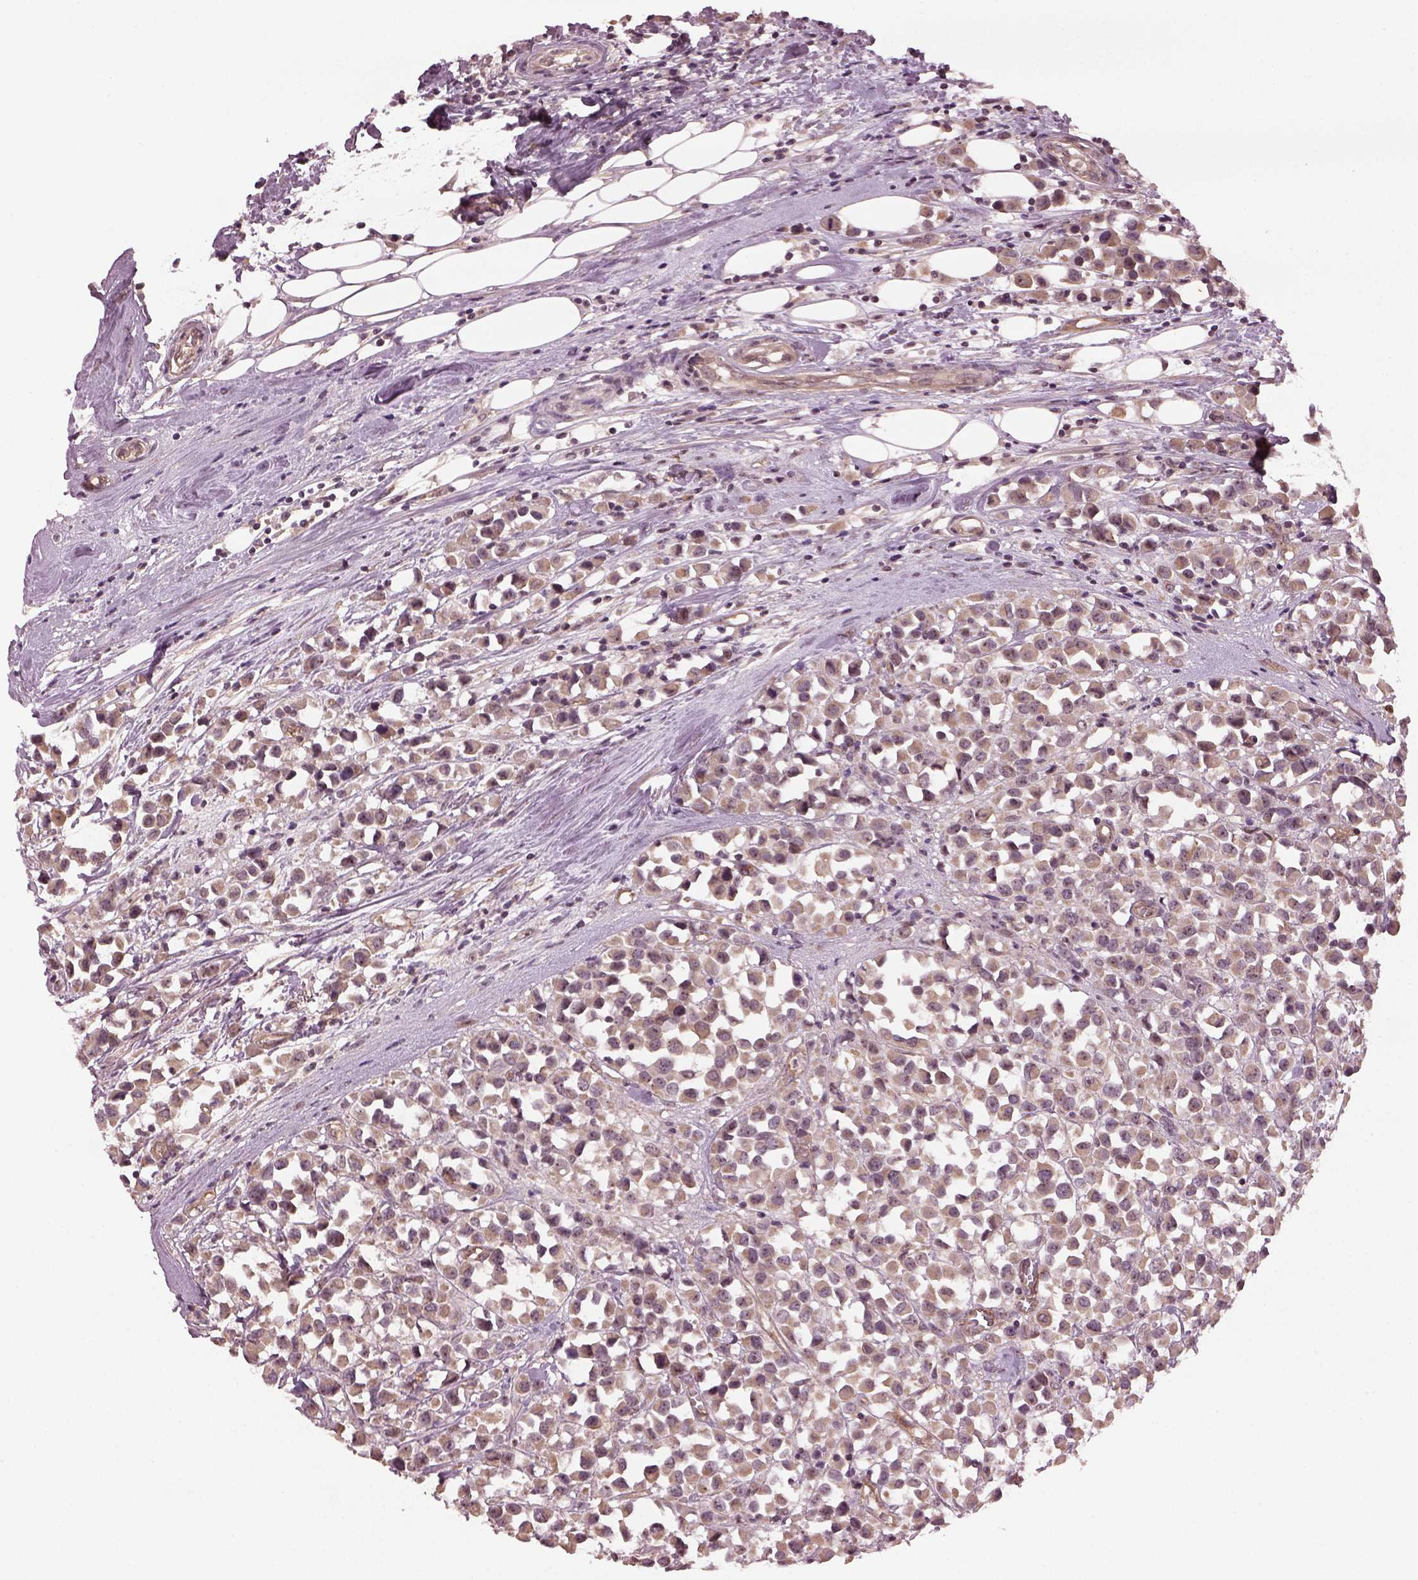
{"staining": {"intensity": "weak", "quantity": "25%-75%", "location": "cytoplasmic/membranous"}, "tissue": "breast cancer", "cell_type": "Tumor cells", "image_type": "cancer", "snomed": [{"axis": "morphology", "description": "Duct carcinoma"}, {"axis": "topography", "description": "Breast"}], "caption": "IHC histopathology image of breast intraductal carcinoma stained for a protein (brown), which exhibits low levels of weak cytoplasmic/membranous staining in about 25%-75% of tumor cells.", "gene": "GNRH1", "patient": {"sex": "female", "age": 61}}